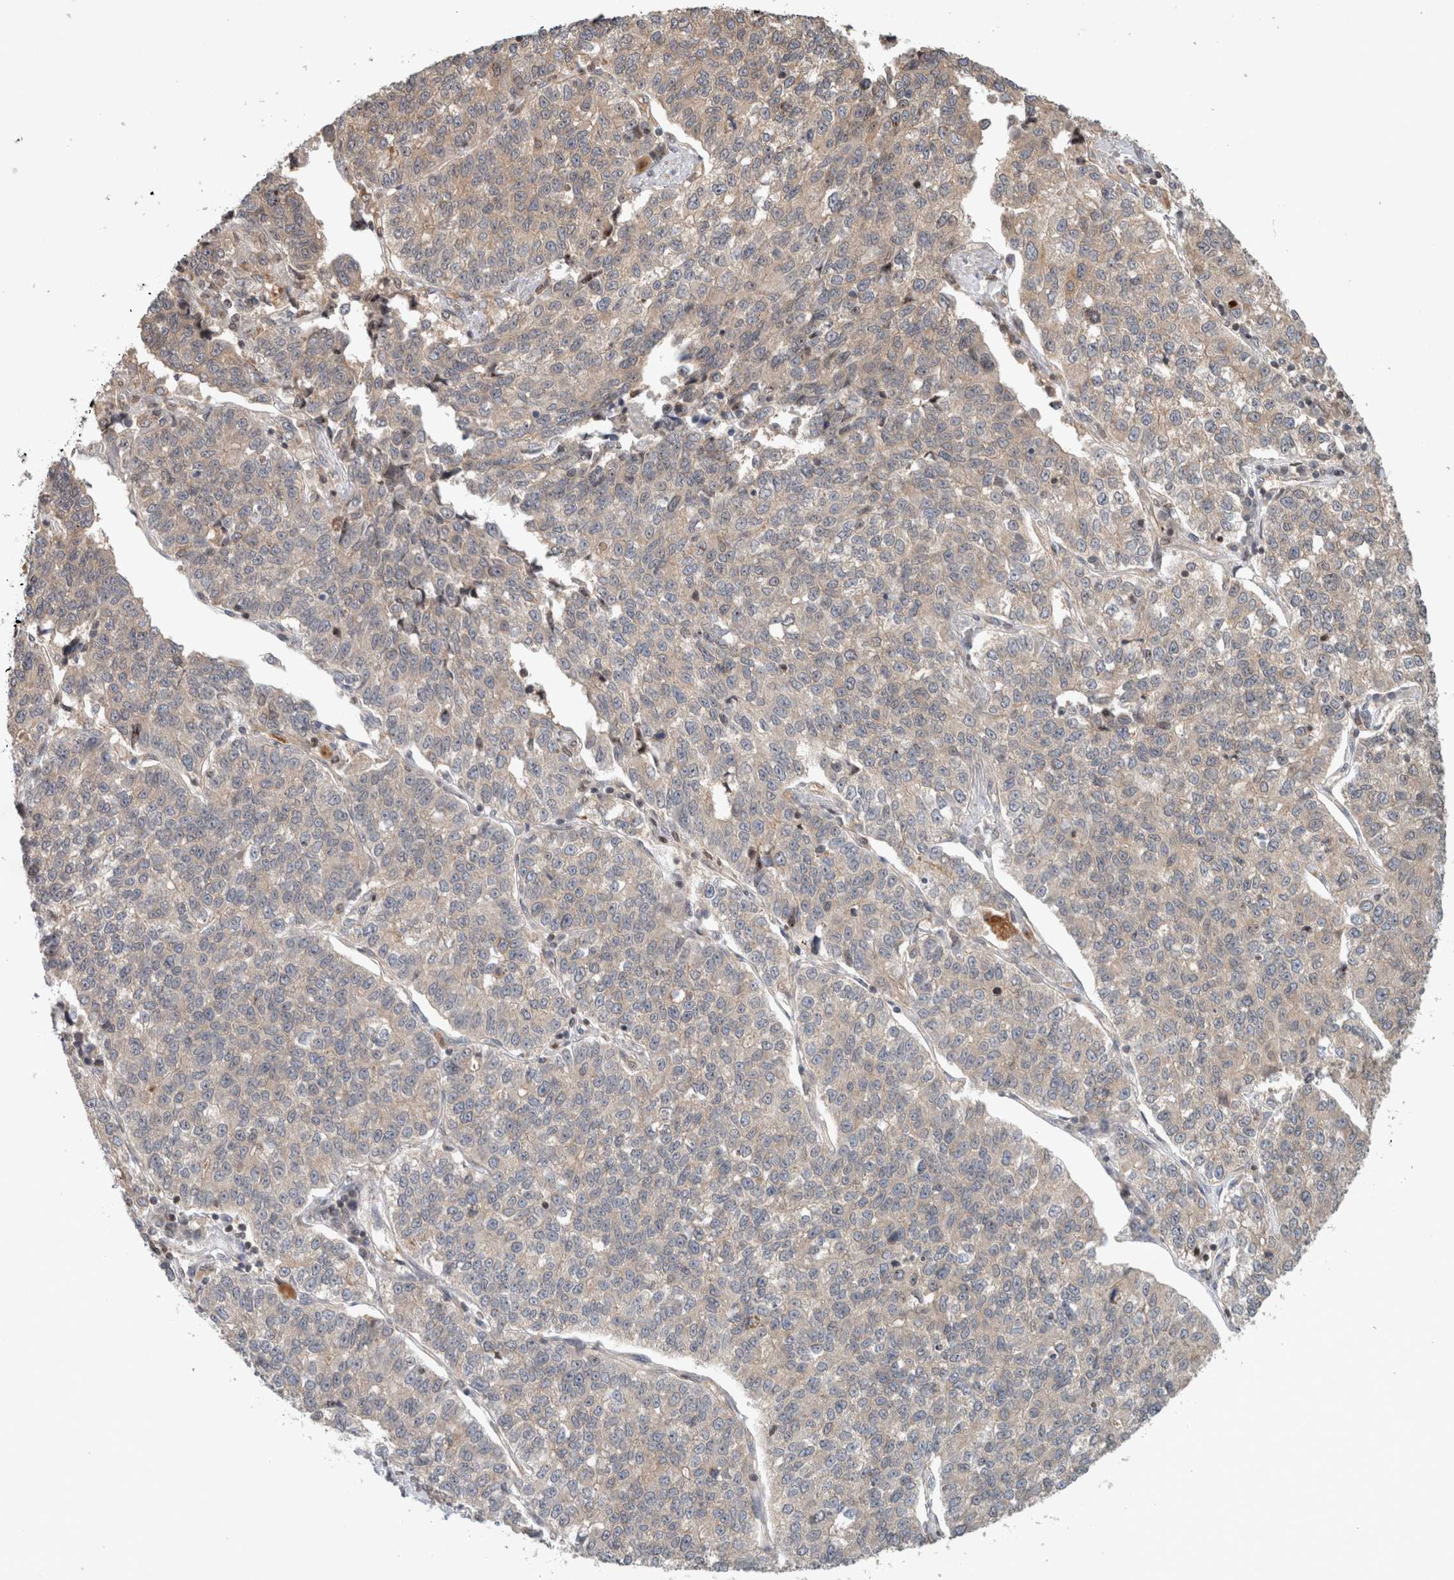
{"staining": {"intensity": "negative", "quantity": "none", "location": "none"}, "tissue": "lung cancer", "cell_type": "Tumor cells", "image_type": "cancer", "snomed": [{"axis": "morphology", "description": "Adenocarcinoma, NOS"}, {"axis": "topography", "description": "Lung"}], "caption": "DAB immunohistochemical staining of human lung adenocarcinoma demonstrates no significant positivity in tumor cells.", "gene": "CAAP1", "patient": {"sex": "male", "age": 49}}